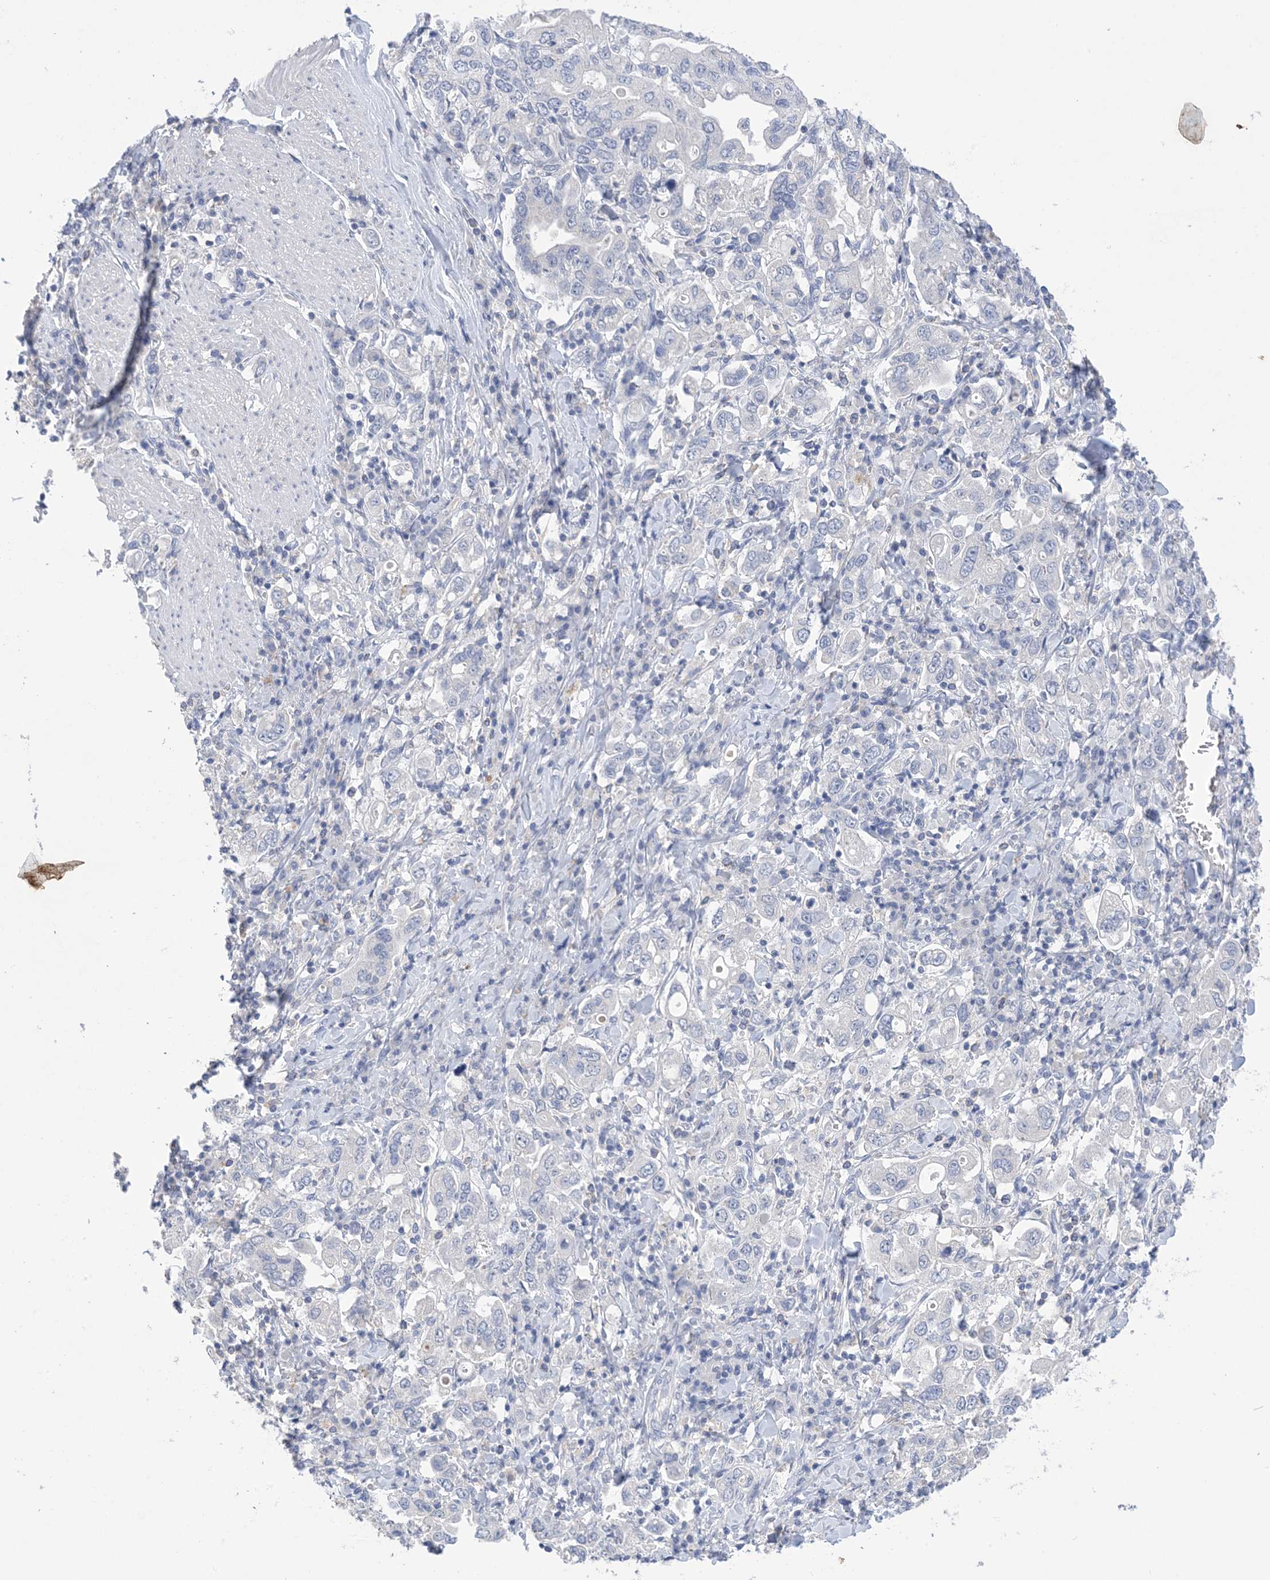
{"staining": {"intensity": "negative", "quantity": "none", "location": "none"}, "tissue": "stomach cancer", "cell_type": "Tumor cells", "image_type": "cancer", "snomed": [{"axis": "morphology", "description": "Adenocarcinoma, NOS"}, {"axis": "topography", "description": "Stomach, upper"}], "caption": "DAB (3,3'-diaminobenzidine) immunohistochemical staining of human stomach cancer displays no significant expression in tumor cells.", "gene": "DSC3", "patient": {"sex": "male", "age": 62}}